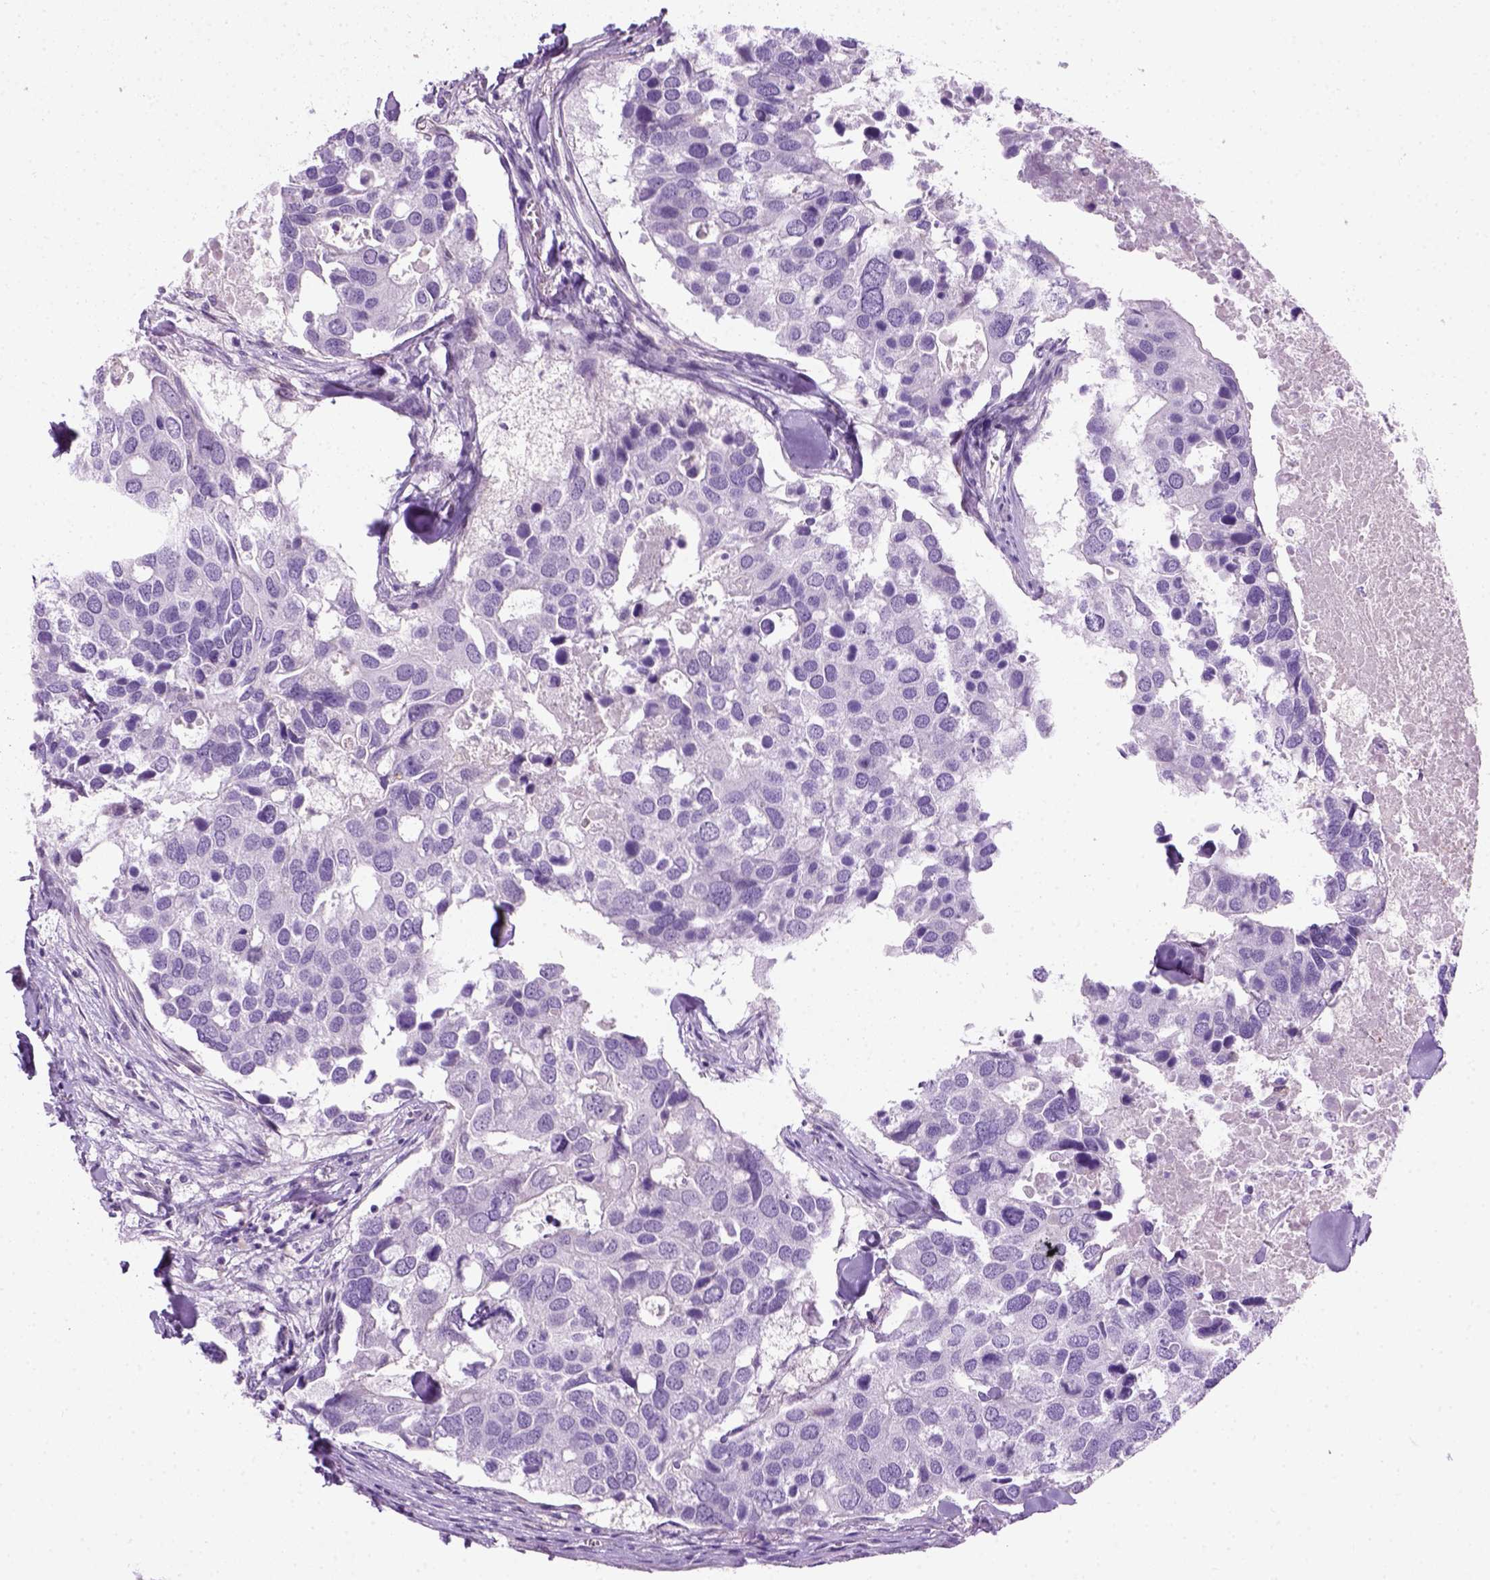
{"staining": {"intensity": "negative", "quantity": "none", "location": "none"}, "tissue": "breast cancer", "cell_type": "Tumor cells", "image_type": "cancer", "snomed": [{"axis": "morphology", "description": "Duct carcinoma"}, {"axis": "topography", "description": "Breast"}], "caption": "An IHC histopathology image of breast cancer is shown. There is no staining in tumor cells of breast cancer. (Stains: DAB immunohistochemistry (IHC) with hematoxylin counter stain, Microscopy: brightfield microscopy at high magnification).", "gene": "GABRB2", "patient": {"sex": "female", "age": 83}}